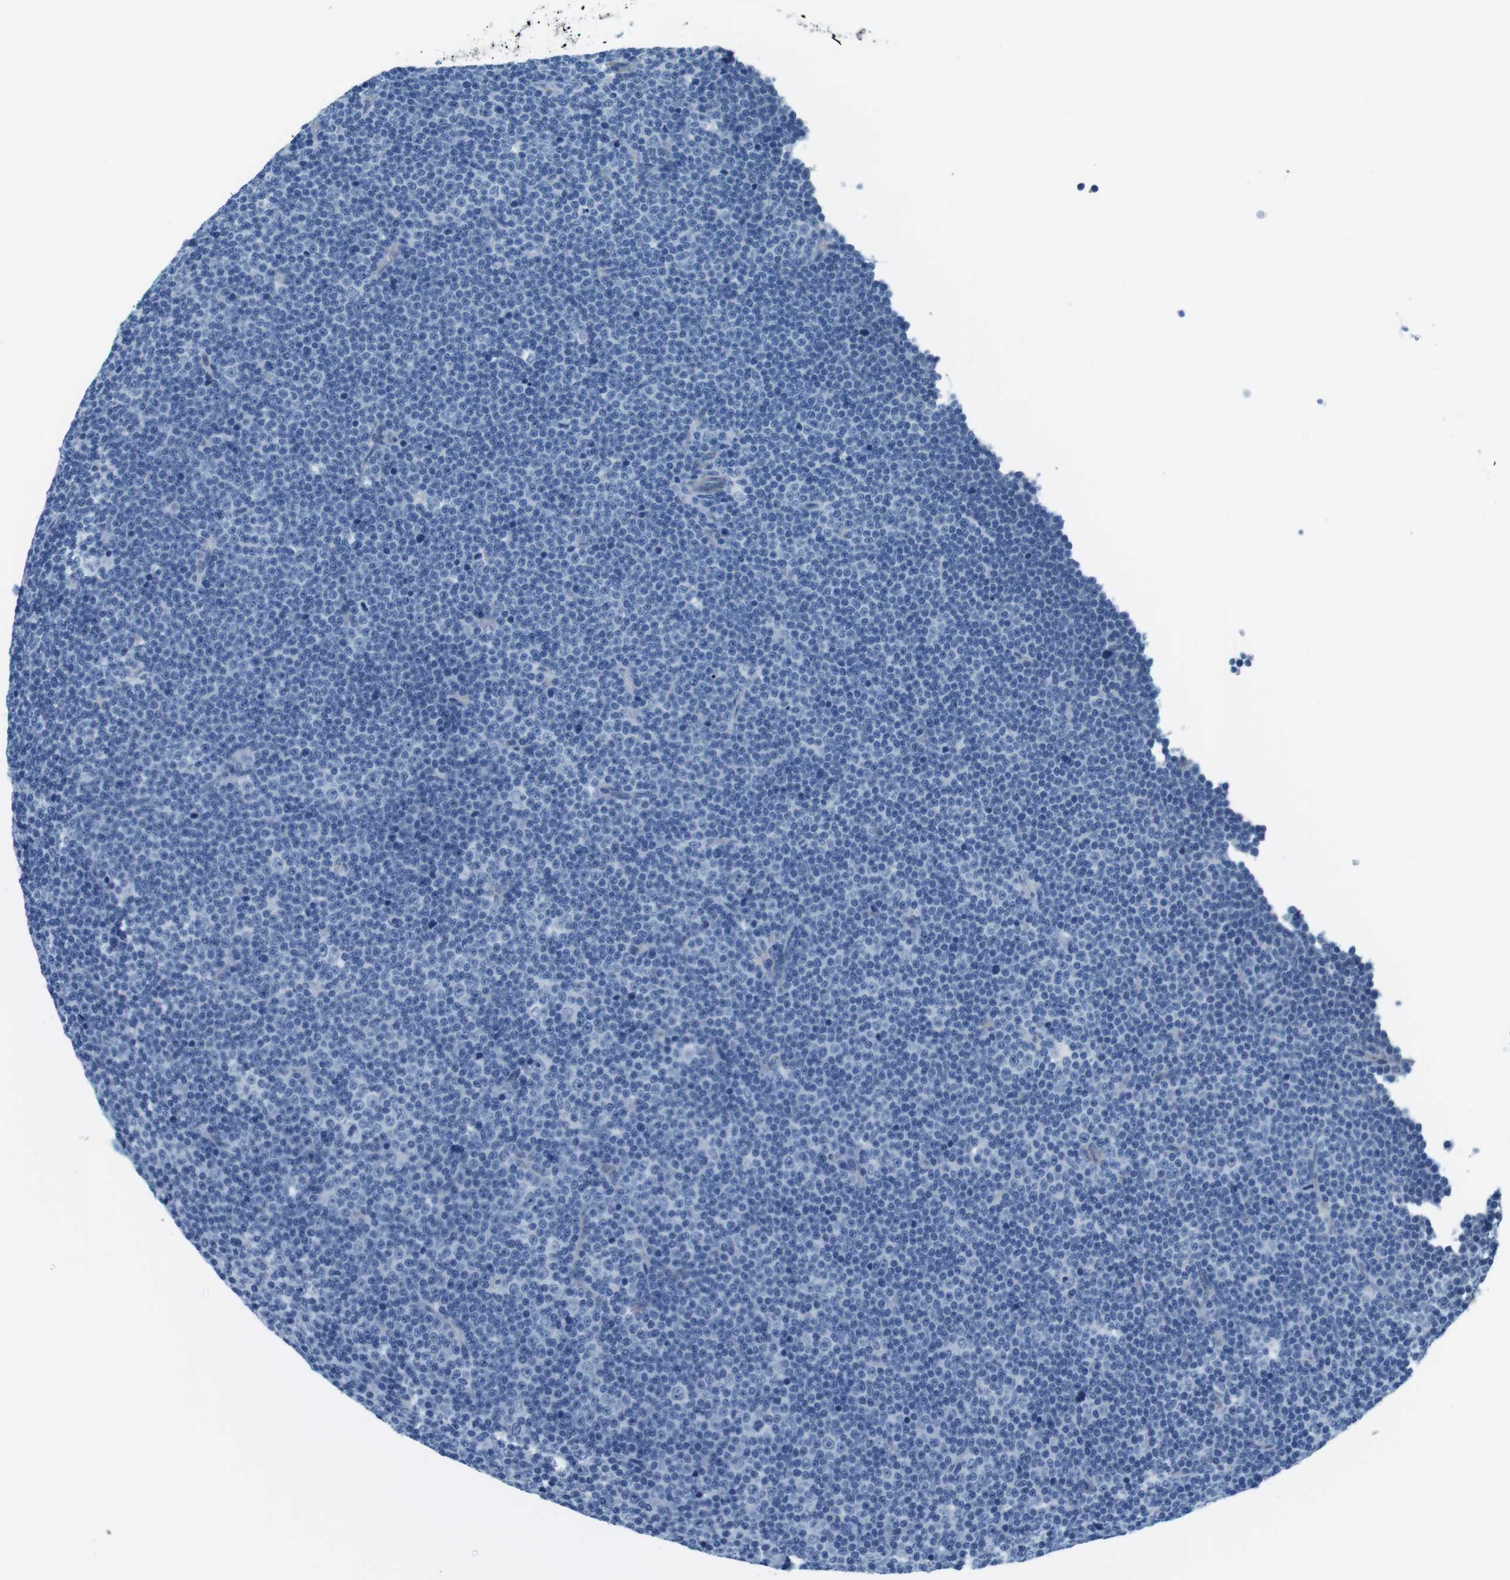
{"staining": {"intensity": "negative", "quantity": "none", "location": "none"}, "tissue": "lymphoma", "cell_type": "Tumor cells", "image_type": "cancer", "snomed": [{"axis": "morphology", "description": "Malignant lymphoma, non-Hodgkin's type, Low grade"}, {"axis": "topography", "description": "Lymph node"}], "caption": "Tumor cells show no significant protein positivity in lymphoma.", "gene": "SLC6A6", "patient": {"sex": "female", "age": 67}}